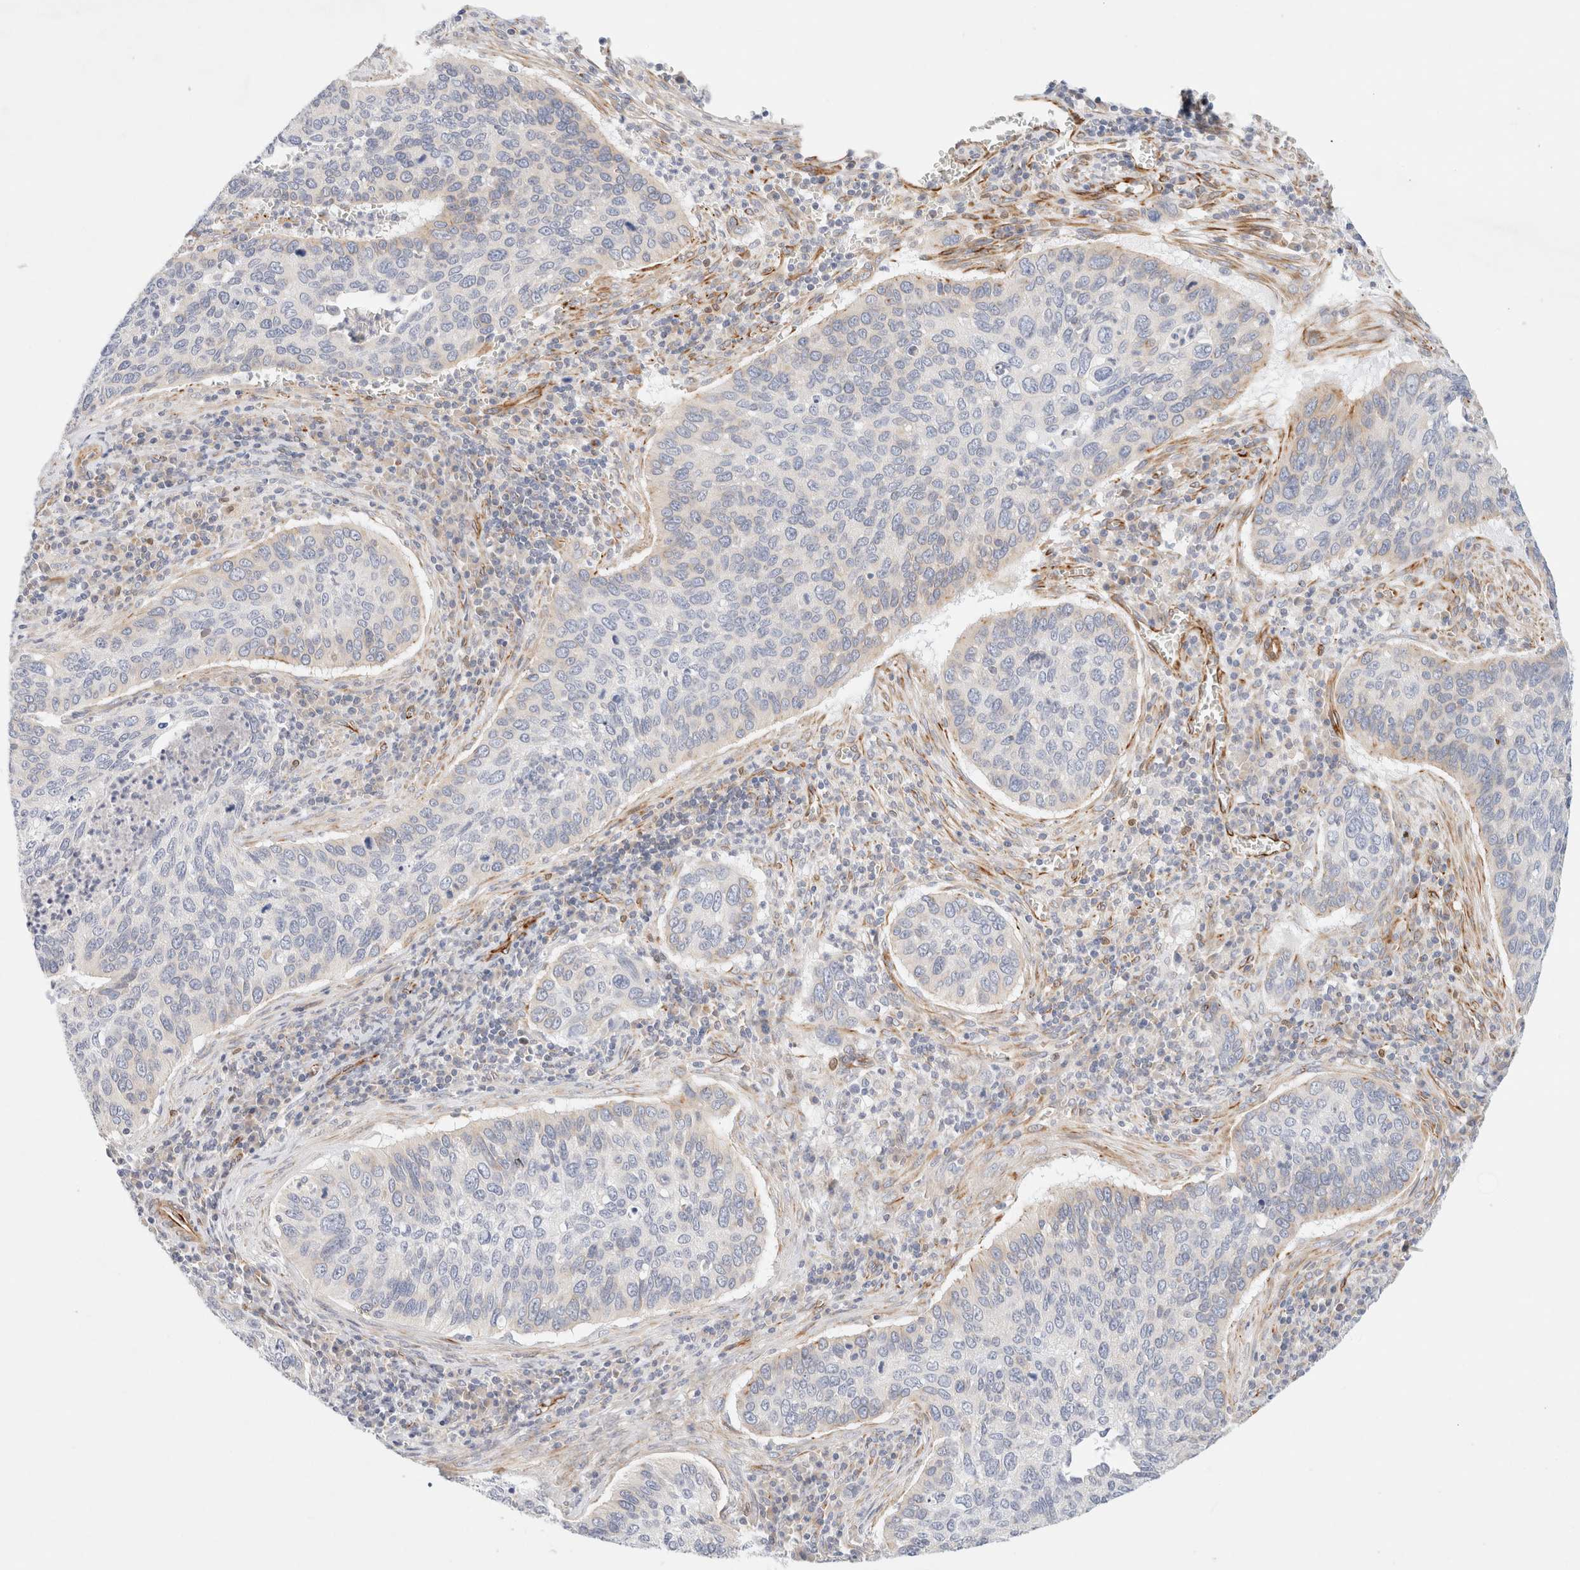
{"staining": {"intensity": "negative", "quantity": "none", "location": "none"}, "tissue": "cervical cancer", "cell_type": "Tumor cells", "image_type": "cancer", "snomed": [{"axis": "morphology", "description": "Squamous cell carcinoma, NOS"}, {"axis": "topography", "description": "Cervix"}], "caption": "The histopathology image demonstrates no significant expression in tumor cells of cervical cancer (squamous cell carcinoma).", "gene": "SLC25A48", "patient": {"sex": "female", "age": 53}}